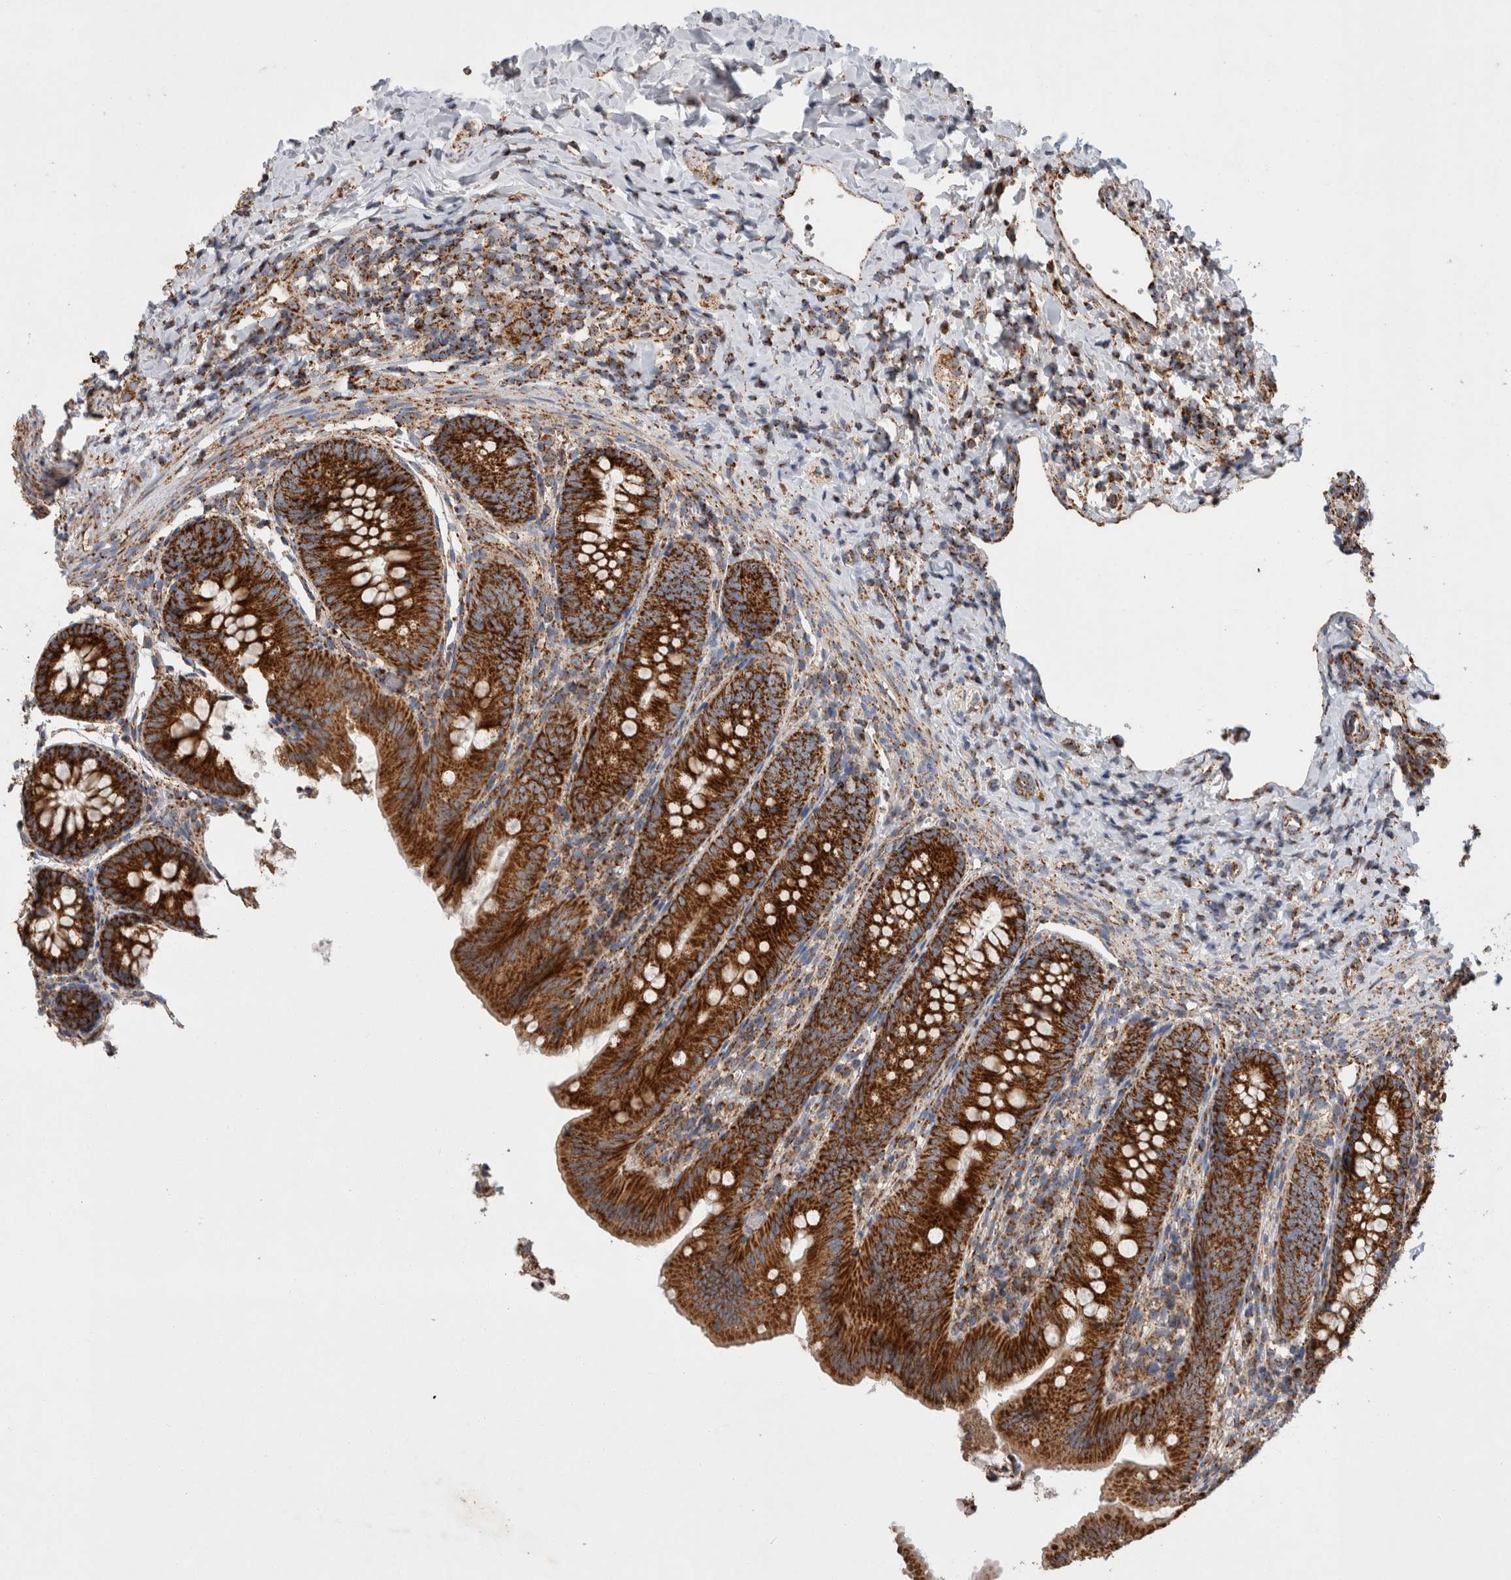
{"staining": {"intensity": "strong", "quantity": ">75%", "location": "cytoplasmic/membranous"}, "tissue": "appendix", "cell_type": "Glandular cells", "image_type": "normal", "snomed": [{"axis": "morphology", "description": "Normal tissue, NOS"}, {"axis": "topography", "description": "Appendix"}], "caption": "A histopathology image of human appendix stained for a protein displays strong cytoplasmic/membranous brown staining in glandular cells. Nuclei are stained in blue.", "gene": "IARS2", "patient": {"sex": "male", "age": 1}}